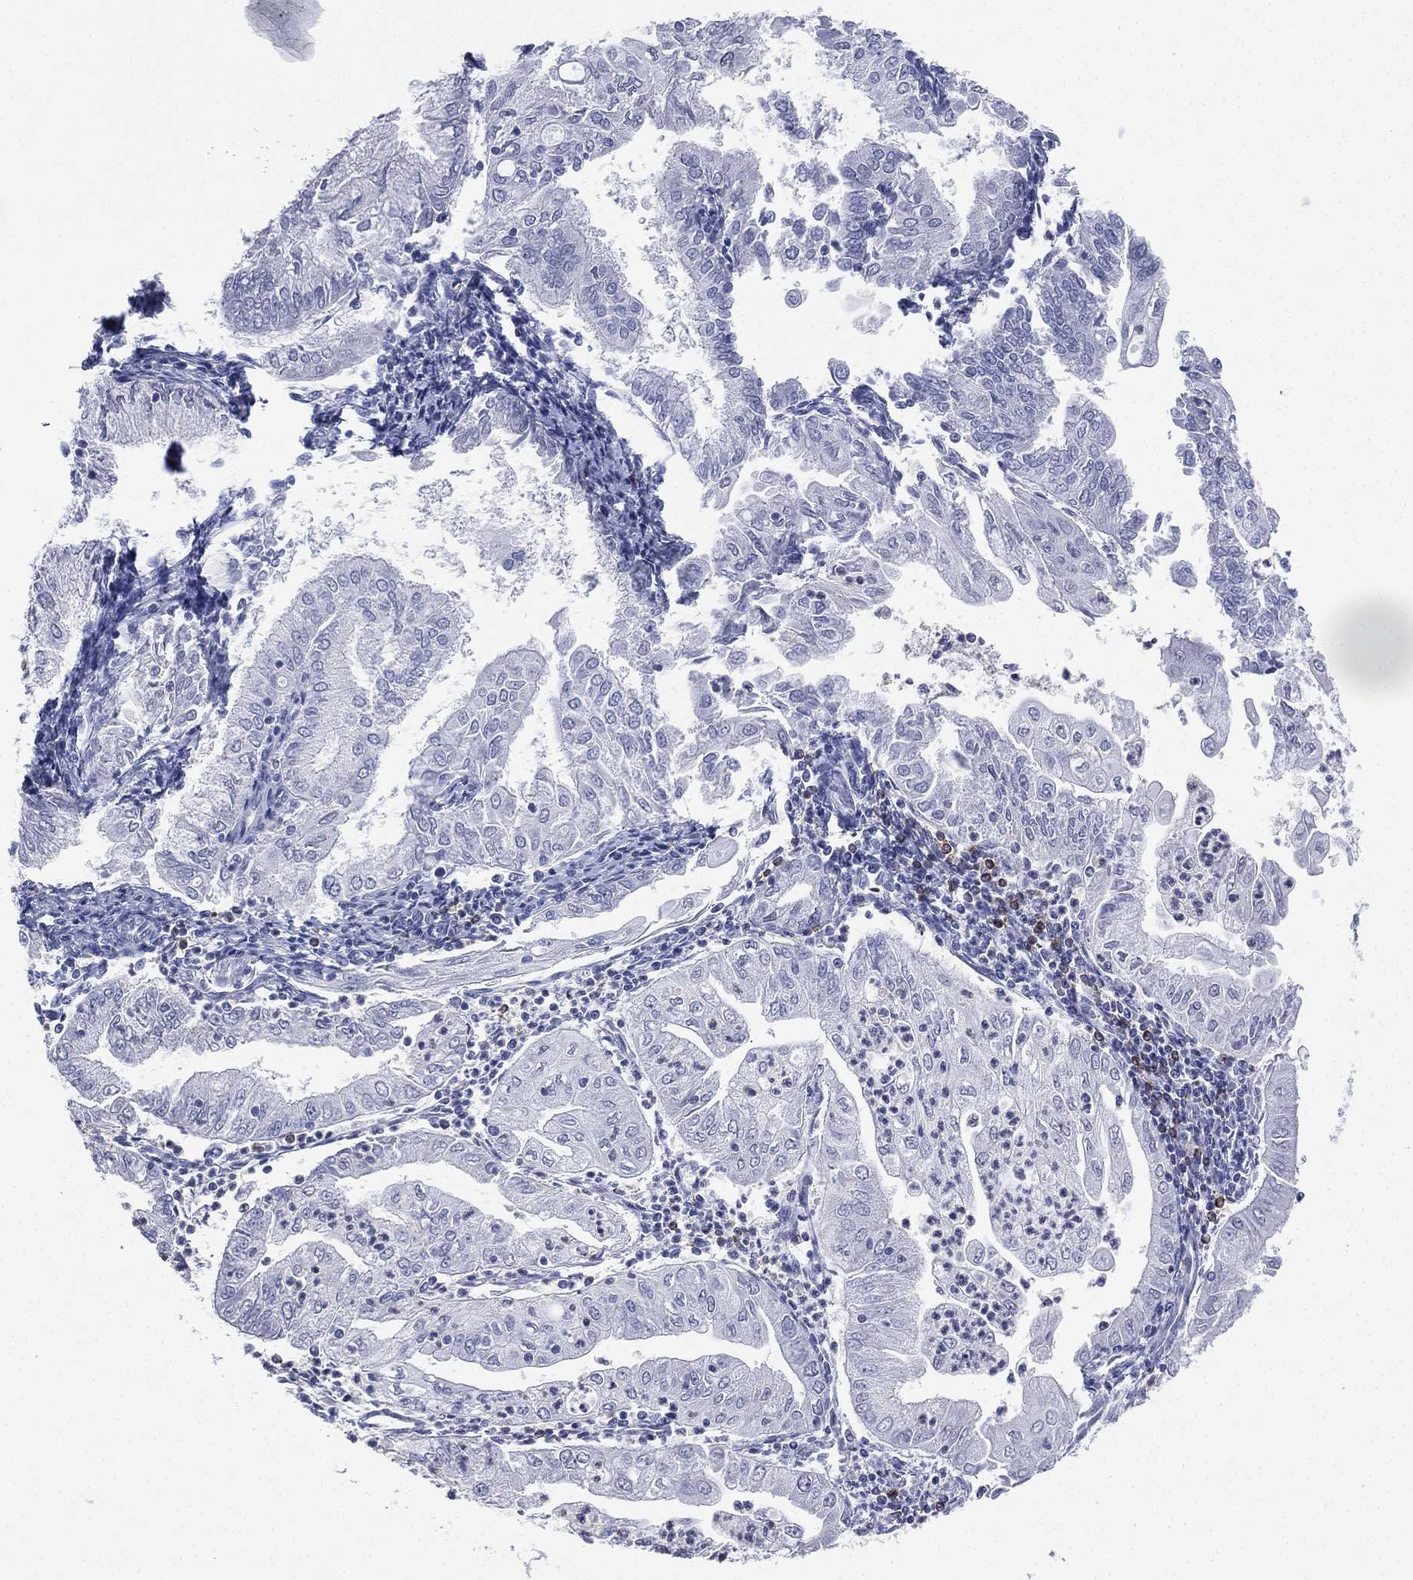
{"staining": {"intensity": "negative", "quantity": "none", "location": "none"}, "tissue": "endometrial cancer", "cell_type": "Tumor cells", "image_type": "cancer", "snomed": [{"axis": "morphology", "description": "Adenocarcinoma, NOS"}, {"axis": "topography", "description": "Endometrium"}], "caption": "High power microscopy micrograph of an immunohistochemistry (IHC) photomicrograph of adenocarcinoma (endometrial), revealing no significant positivity in tumor cells.", "gene": "CD22", "patient": {"sex": "female", "age": 56}}